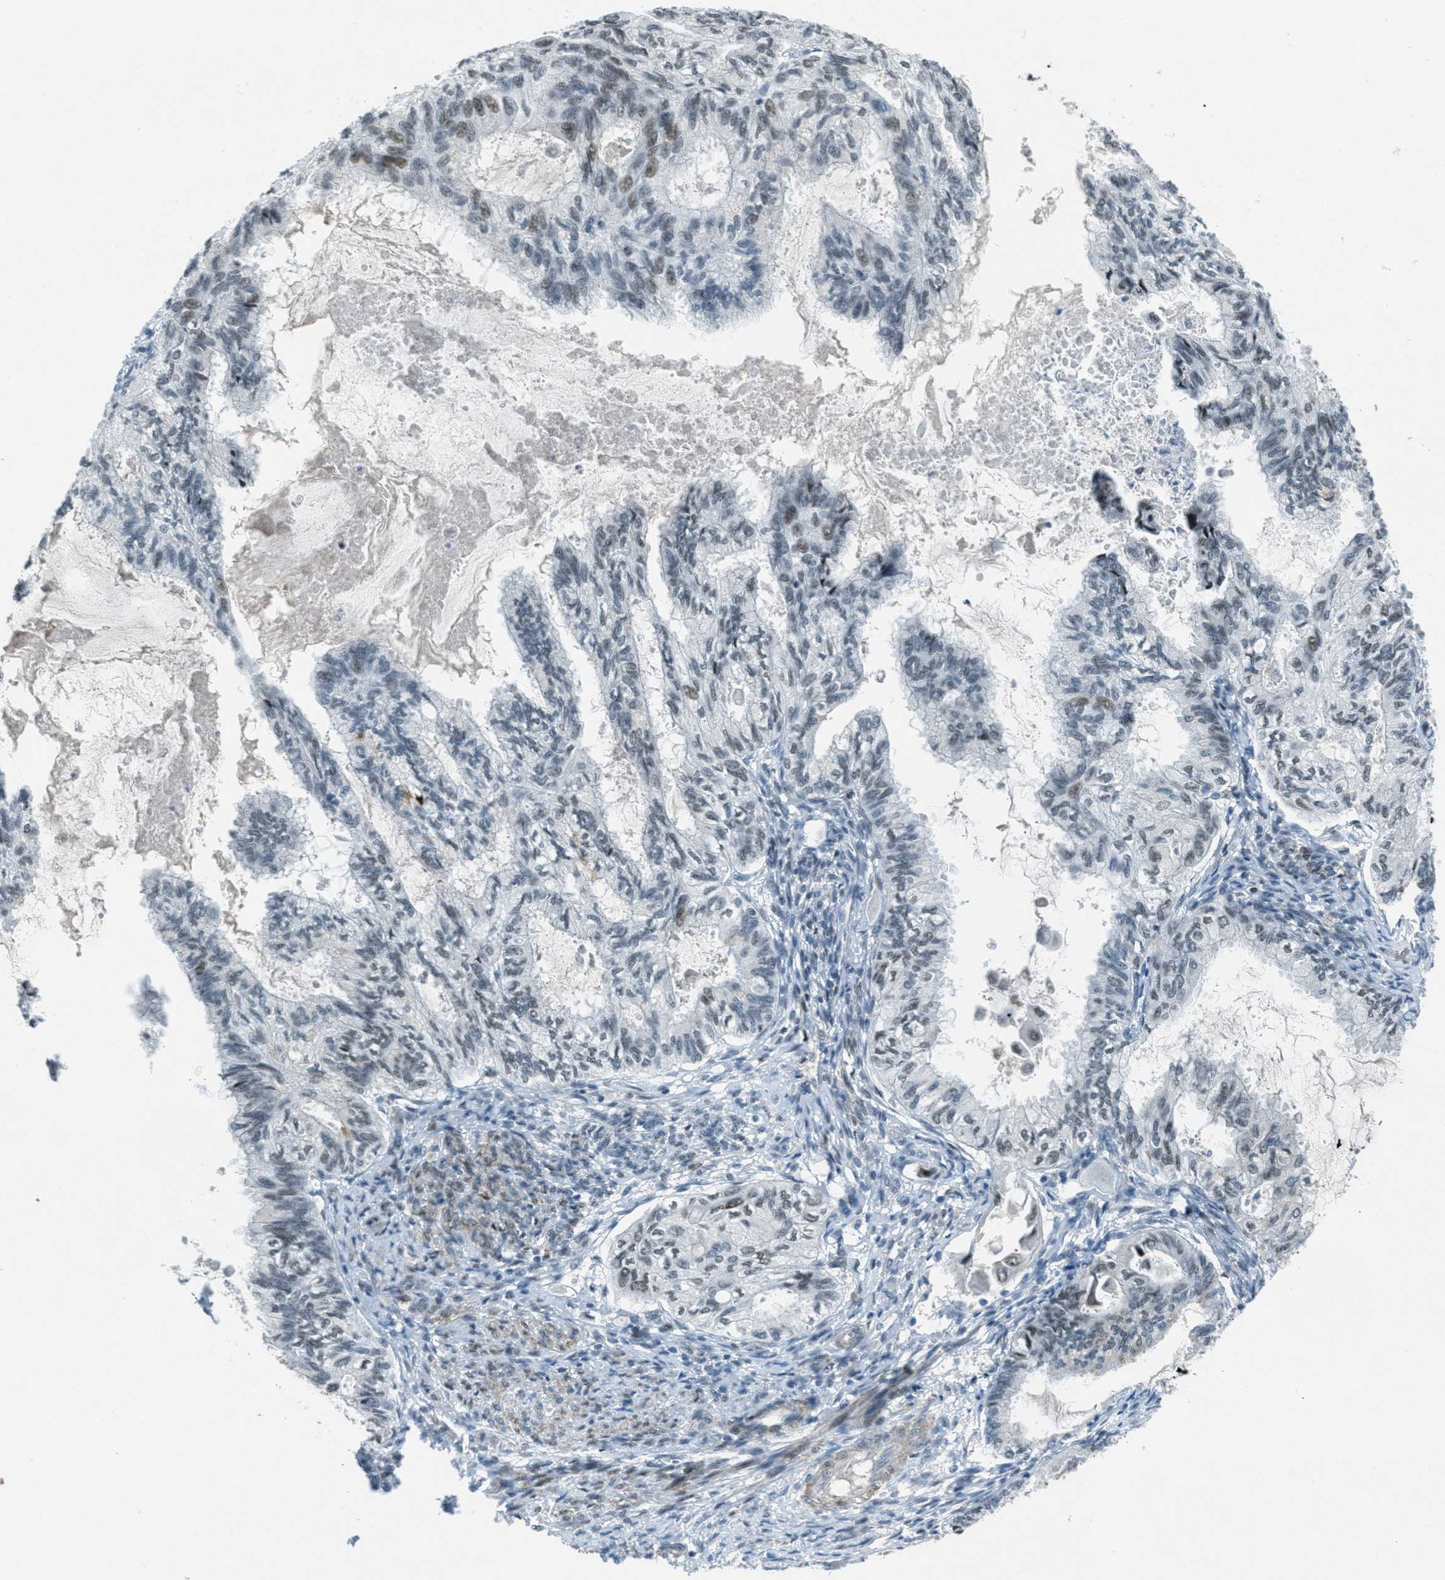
{"staining": {"intensity": "weak", "quantity": "<25%", "location": "nuclear"}, "tissue": "cervical cancer", "cell_type": "Tumor cells", "image_type": "cancer", "snomed": [{"axis": "morphology", "description": "Normal tissue, NOS"}, {"axis": "morphology", "description": "Adenocarcinoma, NOS"}, {"axis": "topography", "description": "Cervix"}, {"axis": "topography", "description": "Endometrium"}], "caption": "Histopathology image shows no protein expression in tumor cells of cervical cancer tissue.", "gene": "ZDHHC23", "patient": {"sex": "female", "age": 86}}